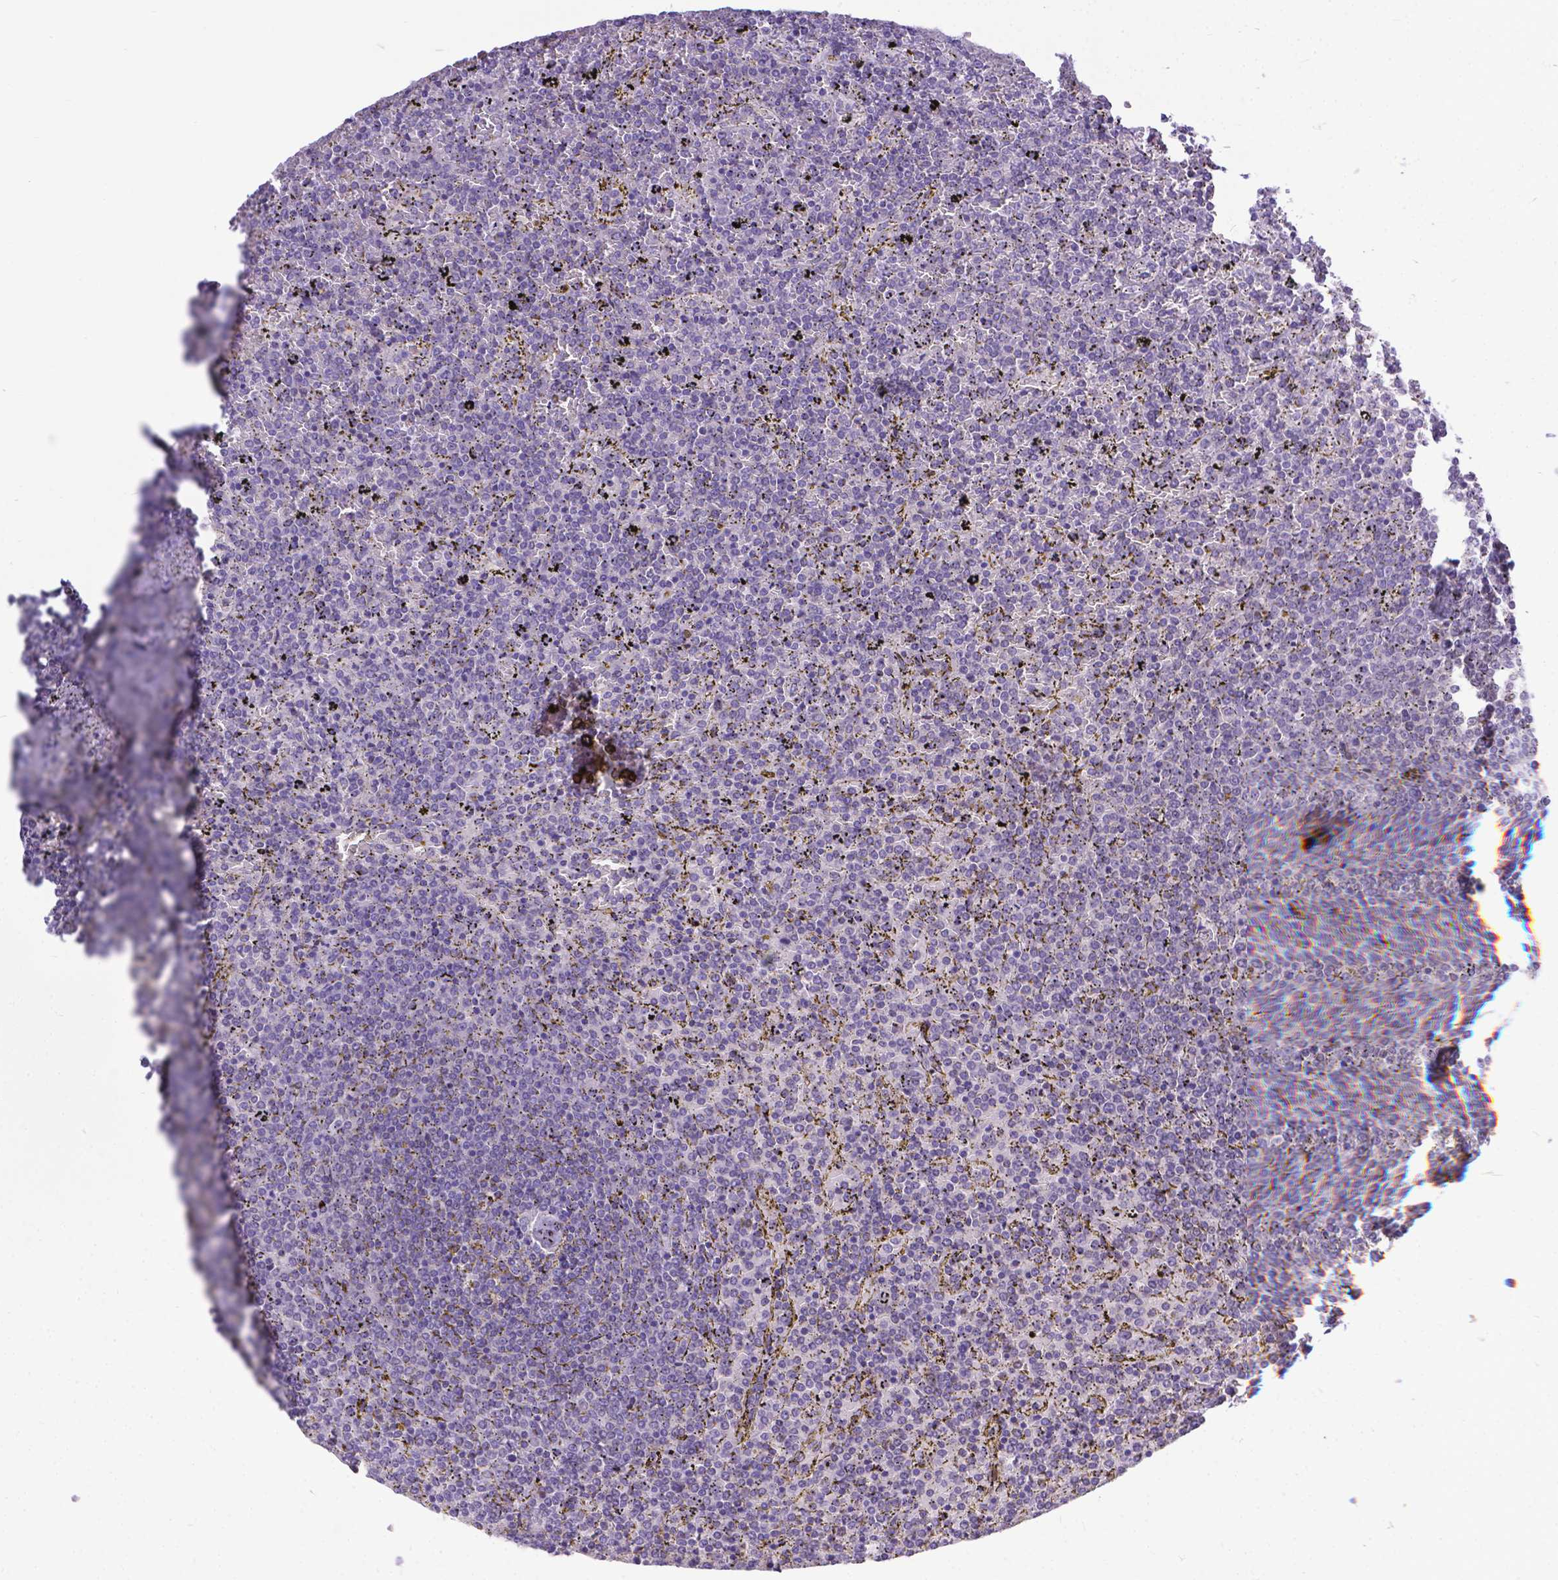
{"staining": {"intensity": "negative", "quantity": "none", "location": "none"}, "tissue": "lymphoma", "cell_type": "Tumor cells", "image_type": "cancer", "snomed": [{"axis": "morphology", "description": "Malignant lymphoma, non-Hodgkin's type, Low grade"}, {"axis": "topography", "description": "Spleen"}], "caption": "The micrograph exhibits no significant positivity in tumor cells of lymphoma. (IHC, brightfield microscopy, high magnification).", "gene": "TTLL6", "patient": {"sex": "female", "age": 77}}